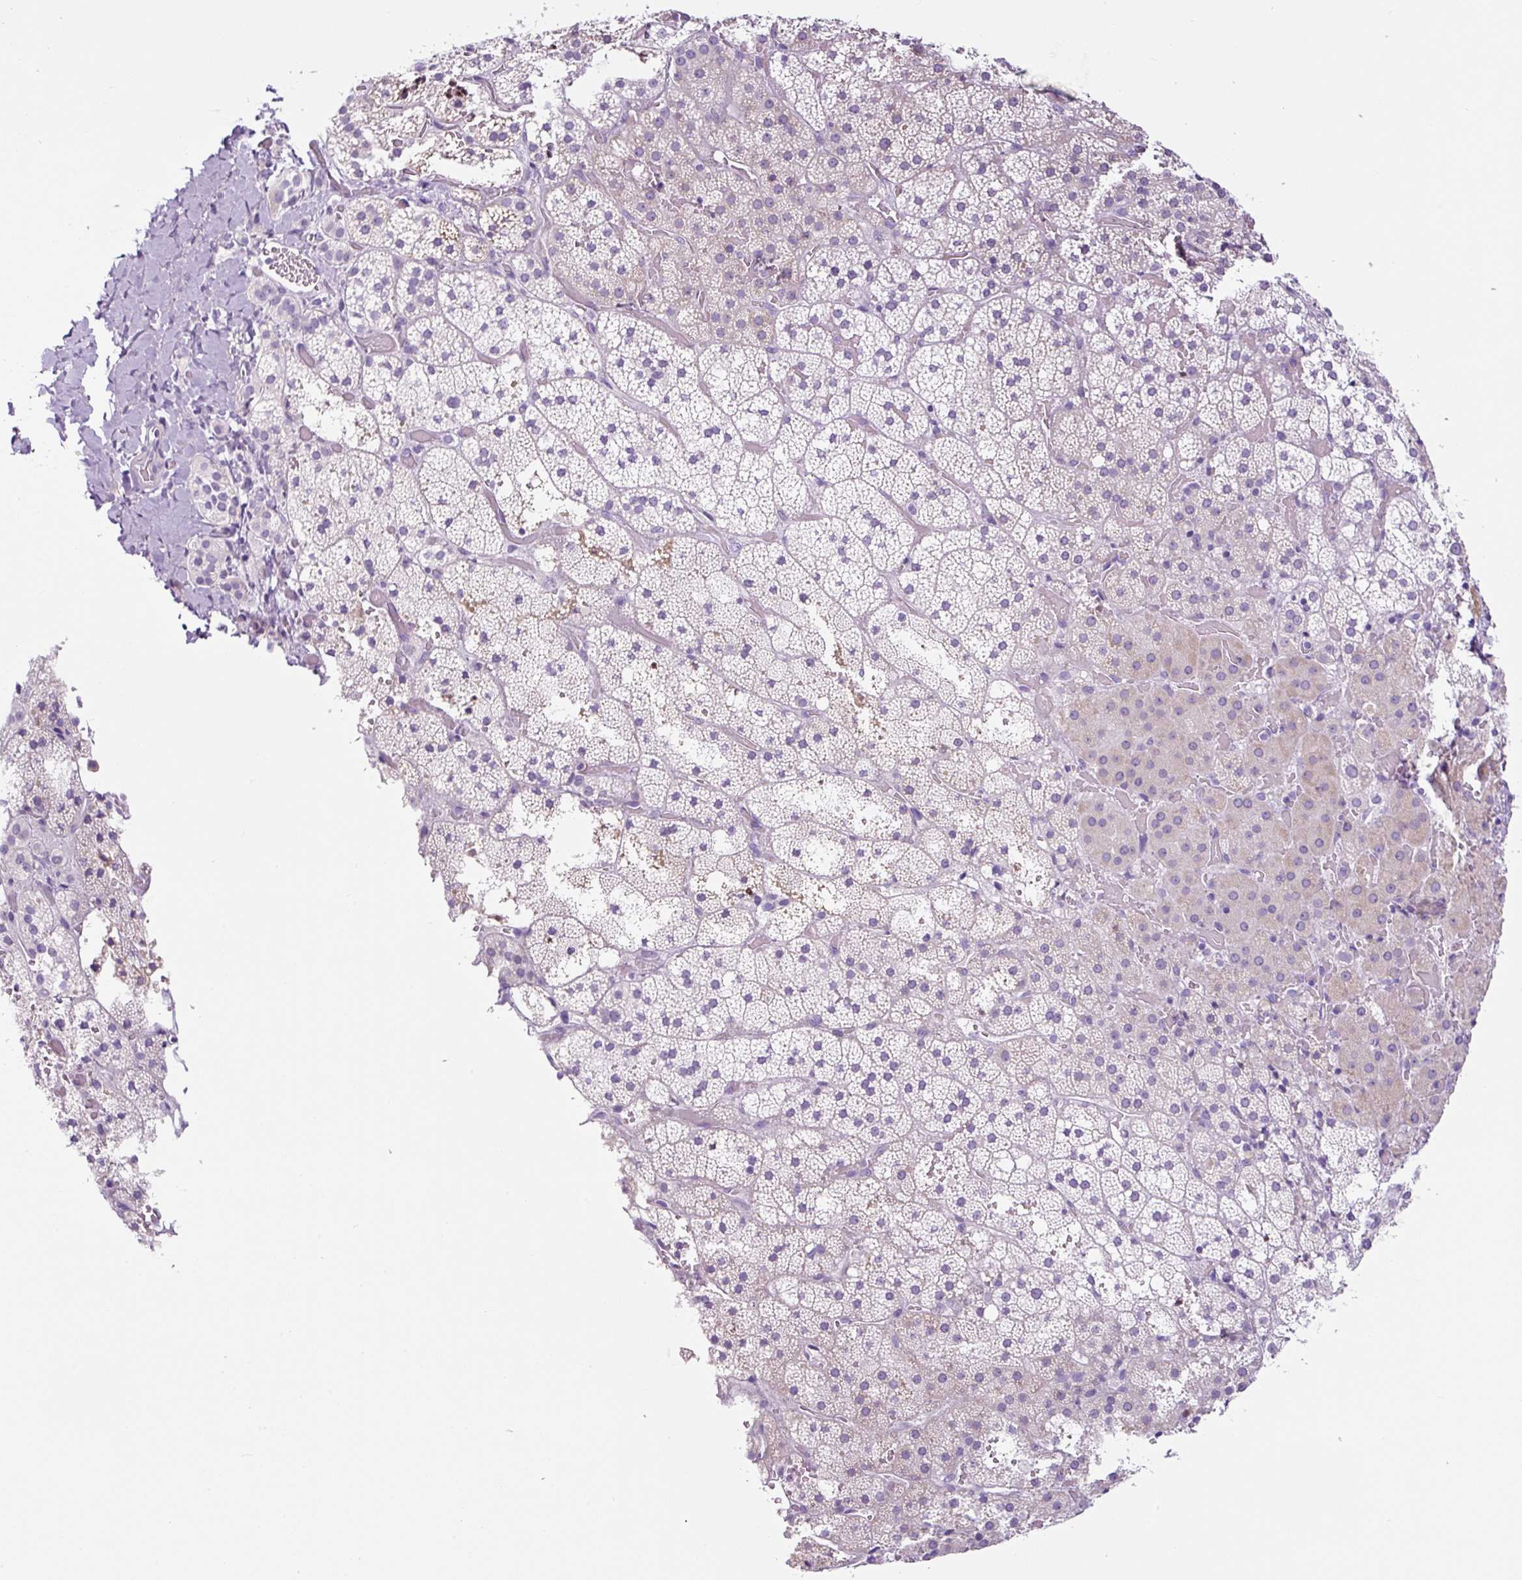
{"staining": {"intensity": "negative", "quantity": "none", "location": "none"}, "tissue": "adrenal gland", "cell_type": "Glandular cells", "image_type": "normal", "snomed": [{"axis": "morphology", "description": "Normal tissue, NOS"}, {"axis": "topography", "description": "Adrenal gland"}], "caption": "High power microscopy image of an immunohistochemistry (IHC) image of unremarkable adrenal gland, revealing no significant staining in glandular cells. Nuclei are stained in blue.", "gene": "RNF212B", "patient": {"sex": "male", "age": 53}}